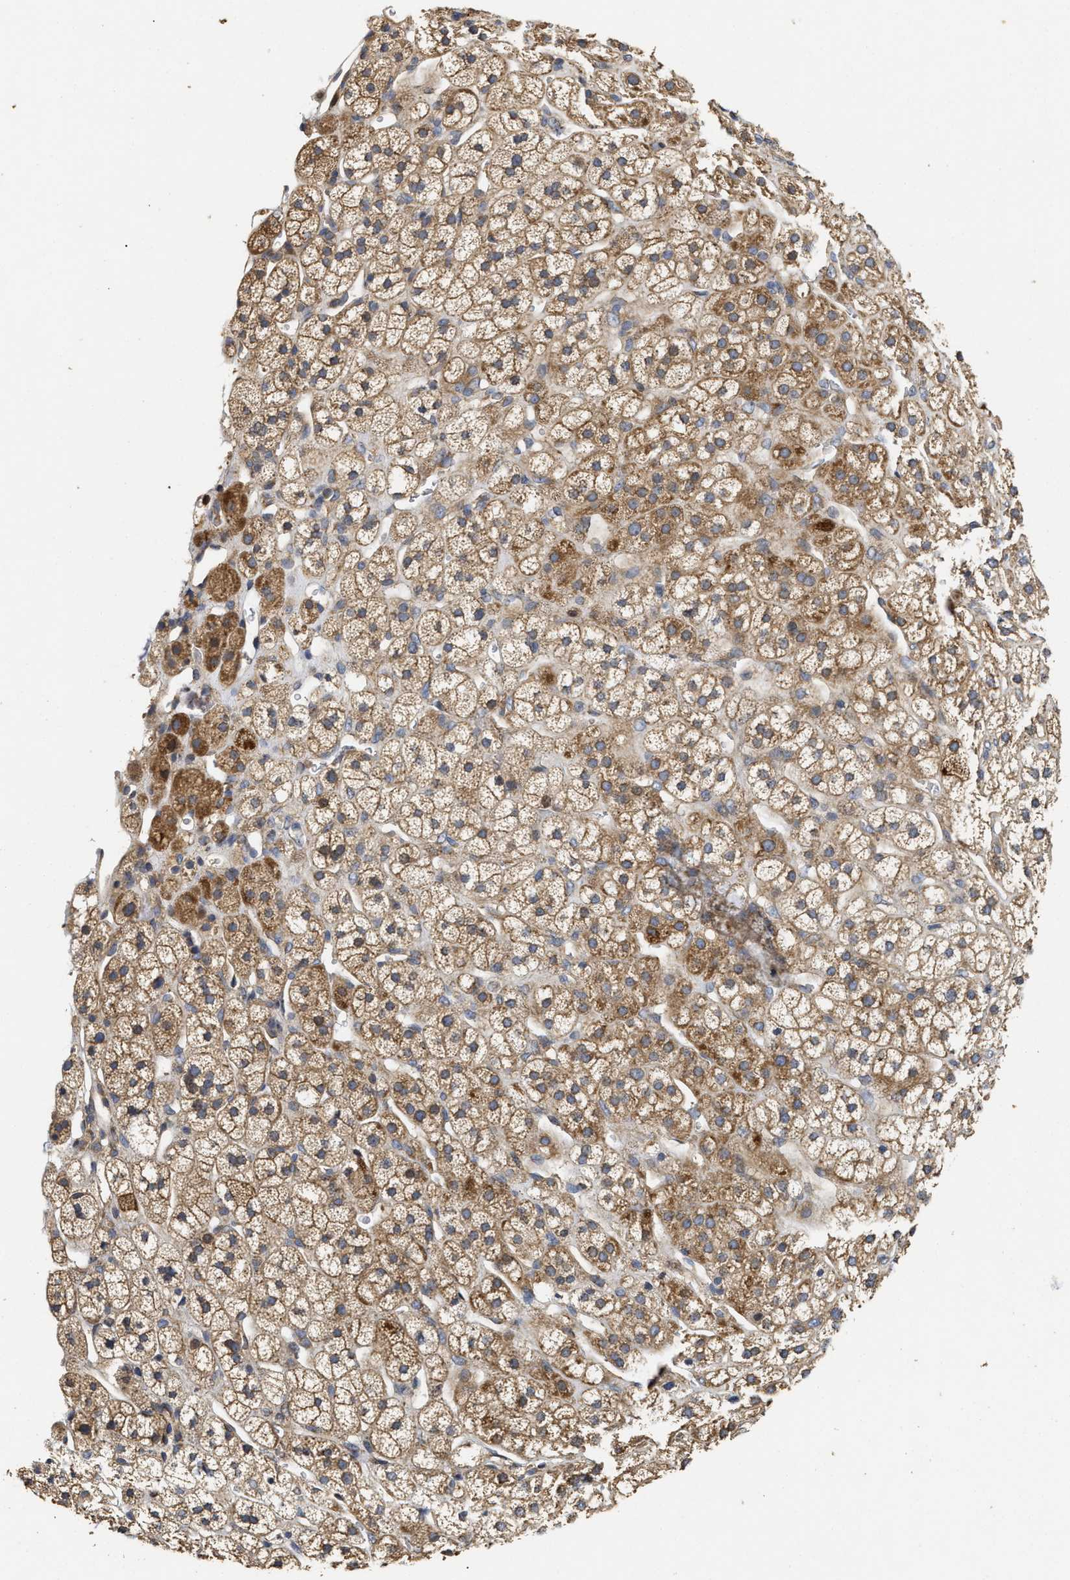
{"staining": {"intensity": "moderate", "quantity": ">75%", "location": "cytoplasmic/membranous"}, "tissue": "adrenal gland", "cell_type": "Glandular cells", "image_type": "normal", "snomed": [{"axis": "morphology", "description": "Normal tissue, NOS"}, {"axis": "topography", "description": "Adrenal gland"}], "caption": "Adrenal gland stained with DAB (3,3'-diaminobenzidine) immunohistochemistry shows medium levels of moderate cytoplasmic/membranous positivity in about >75% of glandular cells.", "gene": "NAV1", "patient": {"sex": "male", "age": 56}}